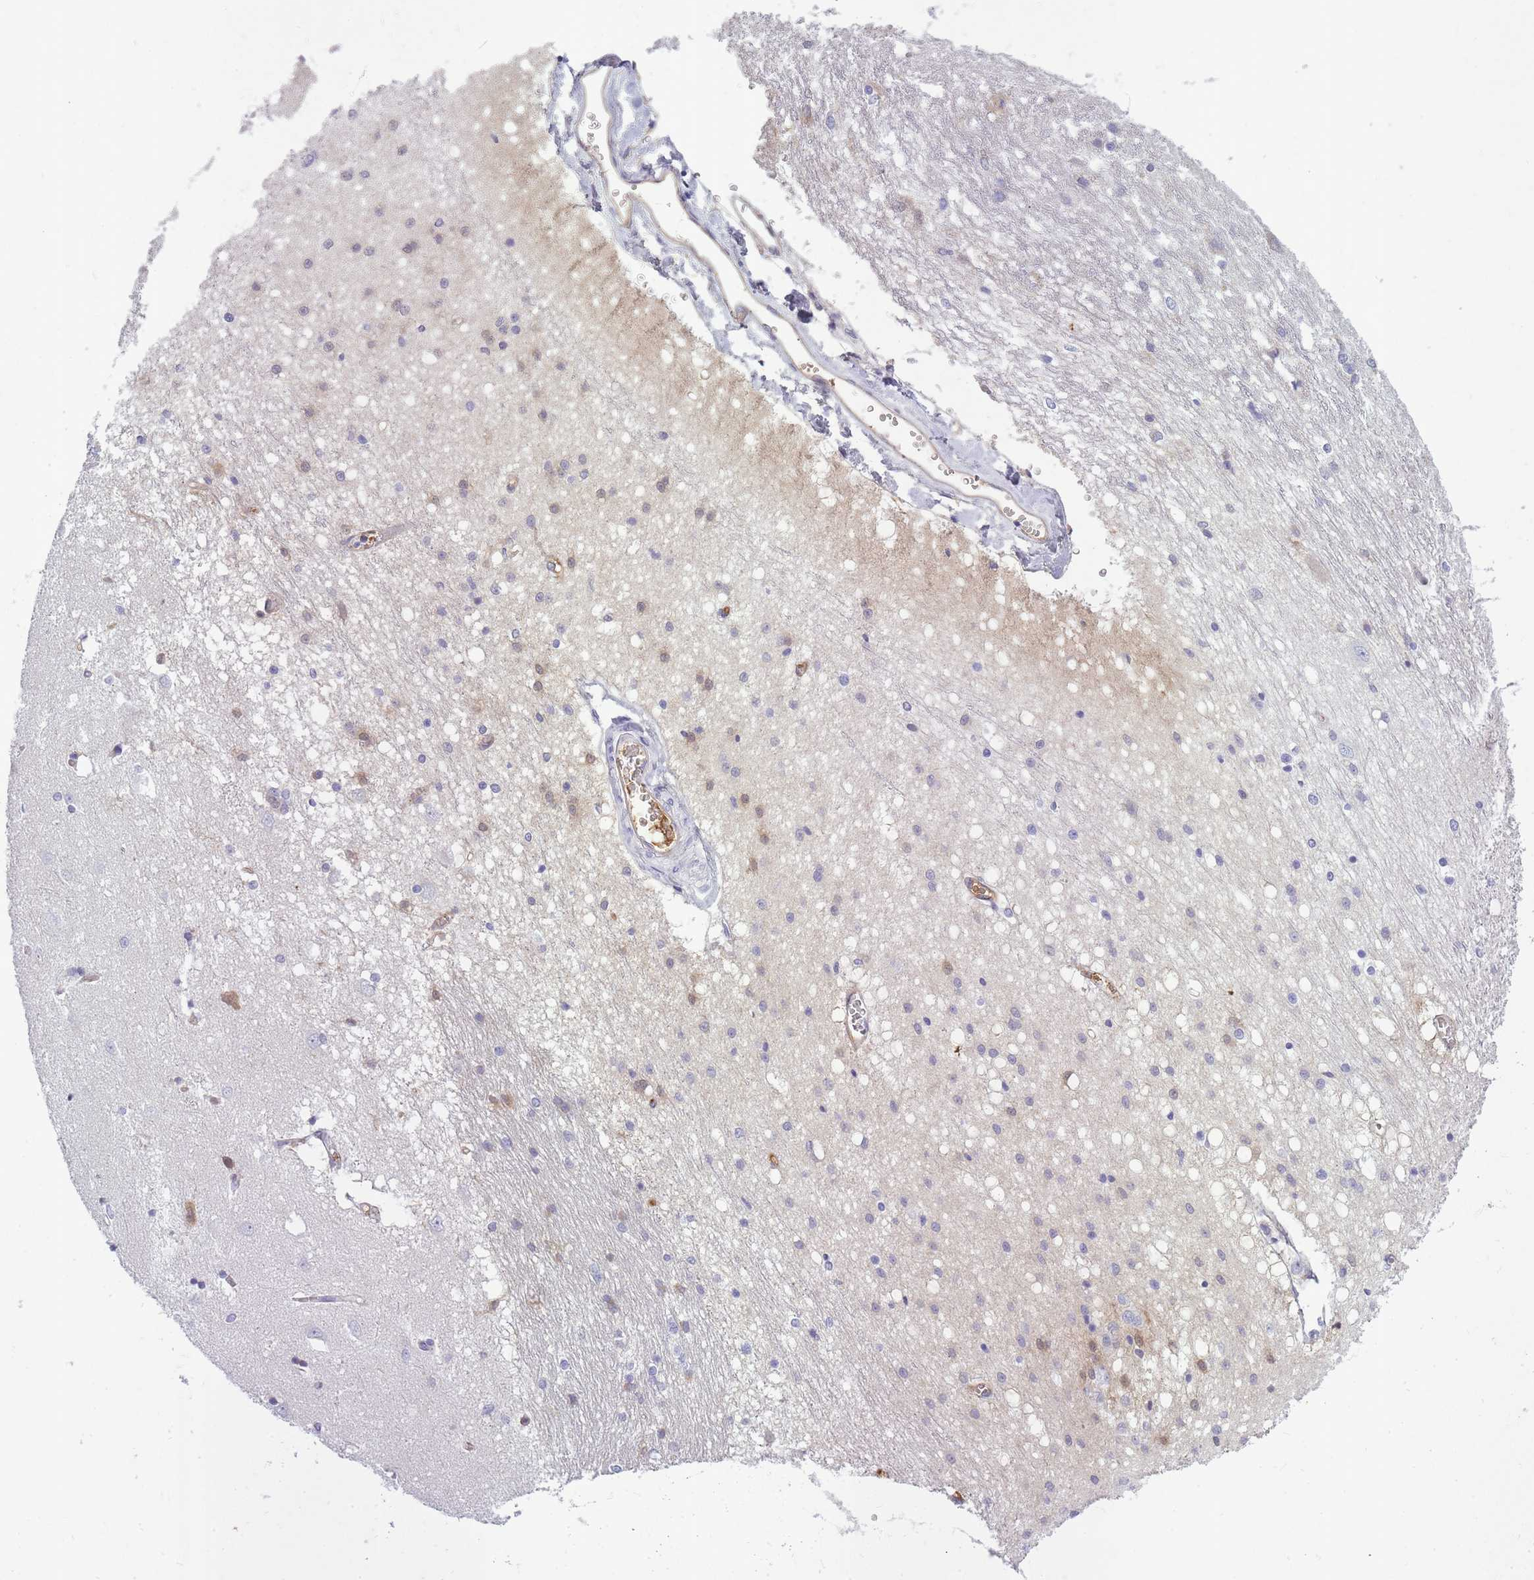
{"staining": {"intensity": "weak", "quantity": "<25%", "location": "cytoplasmic/membranous"}, "tissue": "caudate", "cell_type": "Glial cells", "image_type": "normal", "snomed": [{"axis": "morphology", "description": "Normal tissue, NOS"}, {"axis": "topography", "description": "Lateral ventricle wall"}], "caption": "An image of human caudate is negative for staining in glial cells. Nuclei are stained in blue.", "gene": "IGKV1", "patient": {"sex": "male", "age": 37}}